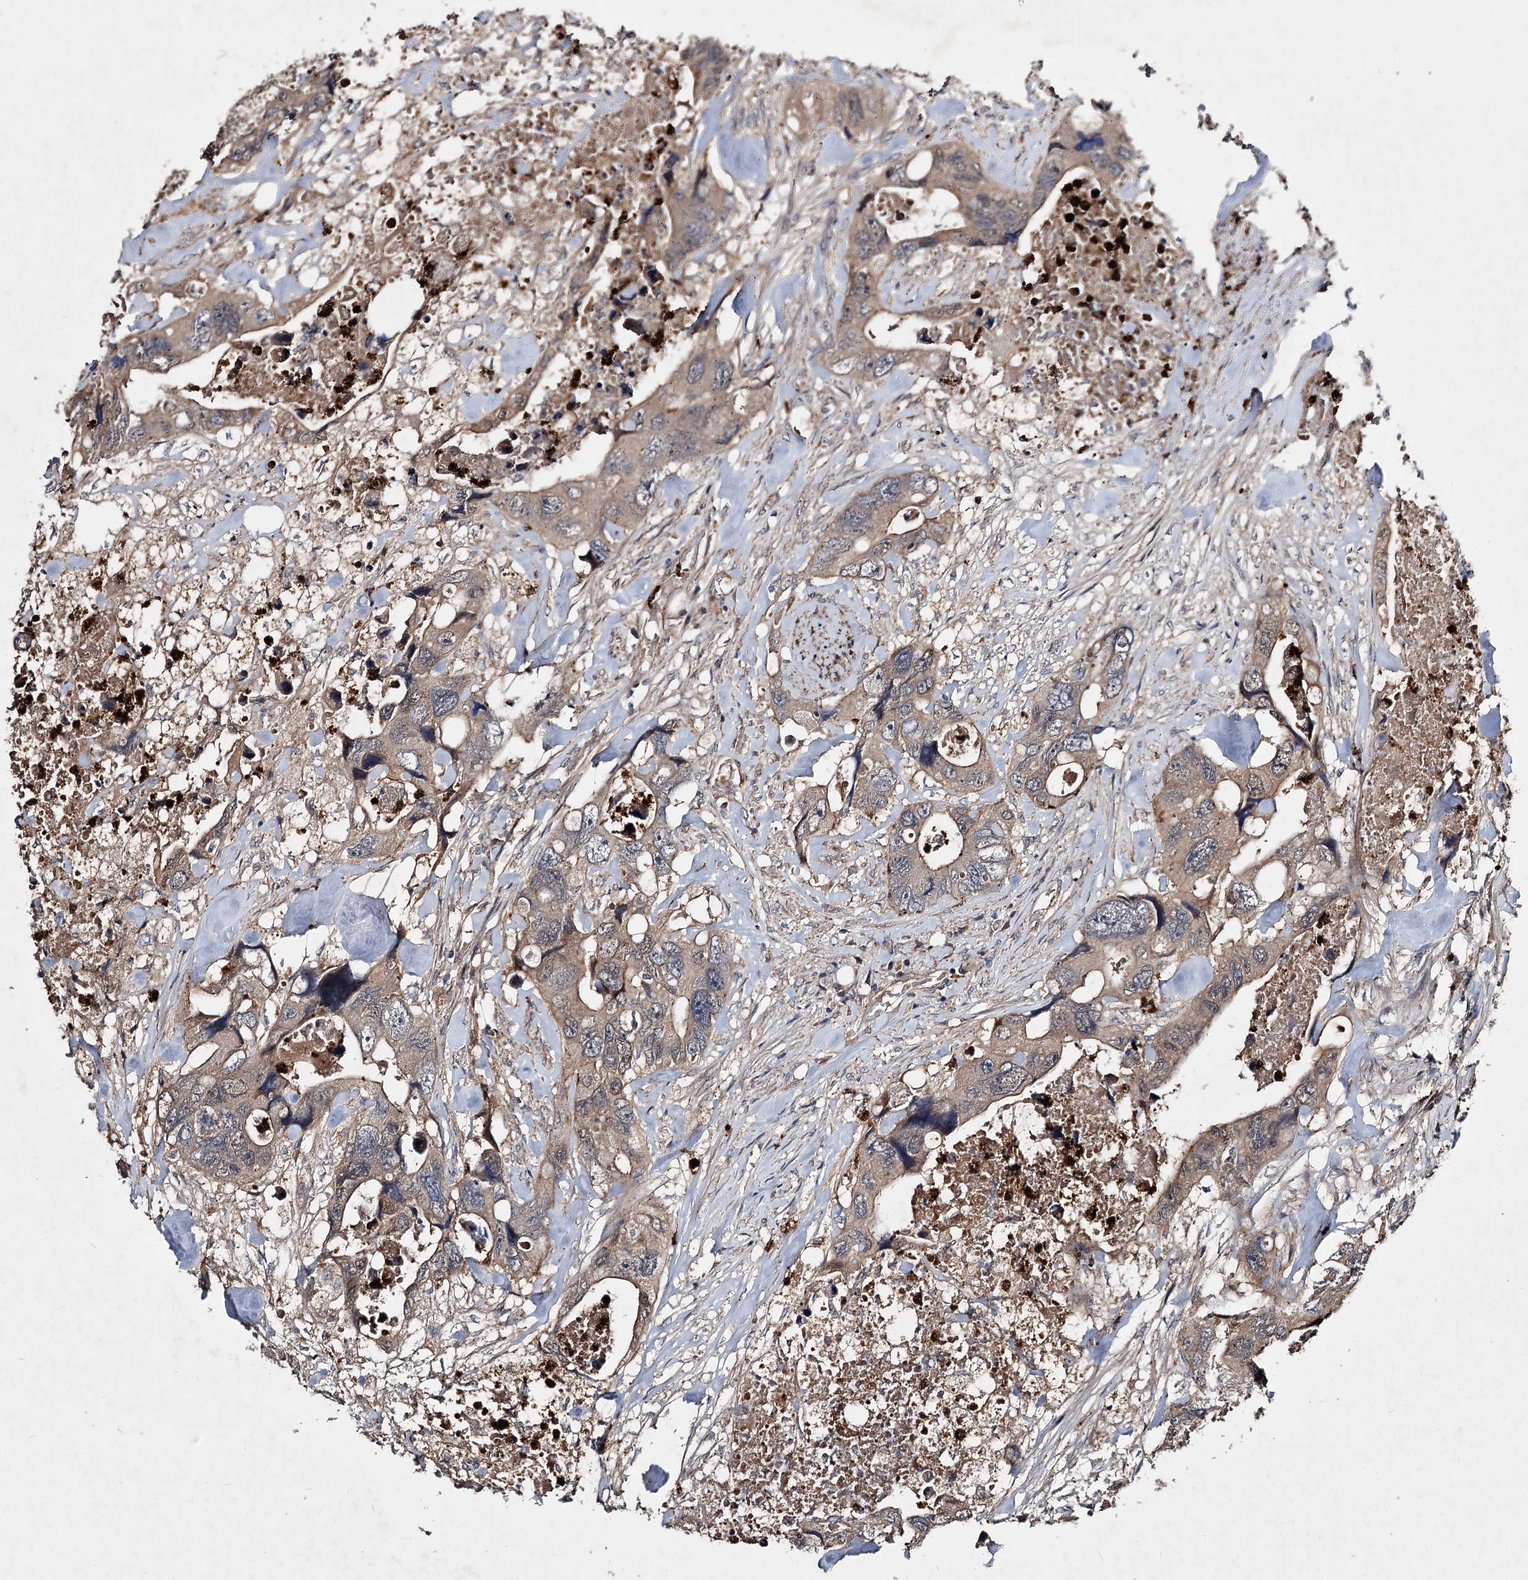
{"staining": {"intensity": "weak", "quantity": ">75%", "location": "cytoplasmic/membranous"}, "tissue": "colorectal cancer", "cell_type": "Tumor cells", "image_type": "cancer", "snomed": [{"axis": "morphology", "description": "Adenocarcinoma, NOS"}, {"axis": "topography", "description": "Rectum"}], "caption": "Colorectal adenocarcinoma tissue reveals weak cytoplasmic/membranous expression in approximately >75% of tumor cells, visualized by immunohistochemistry.", "gene": "MINDY3", "patient": {"sex": "male", "age": 57}}